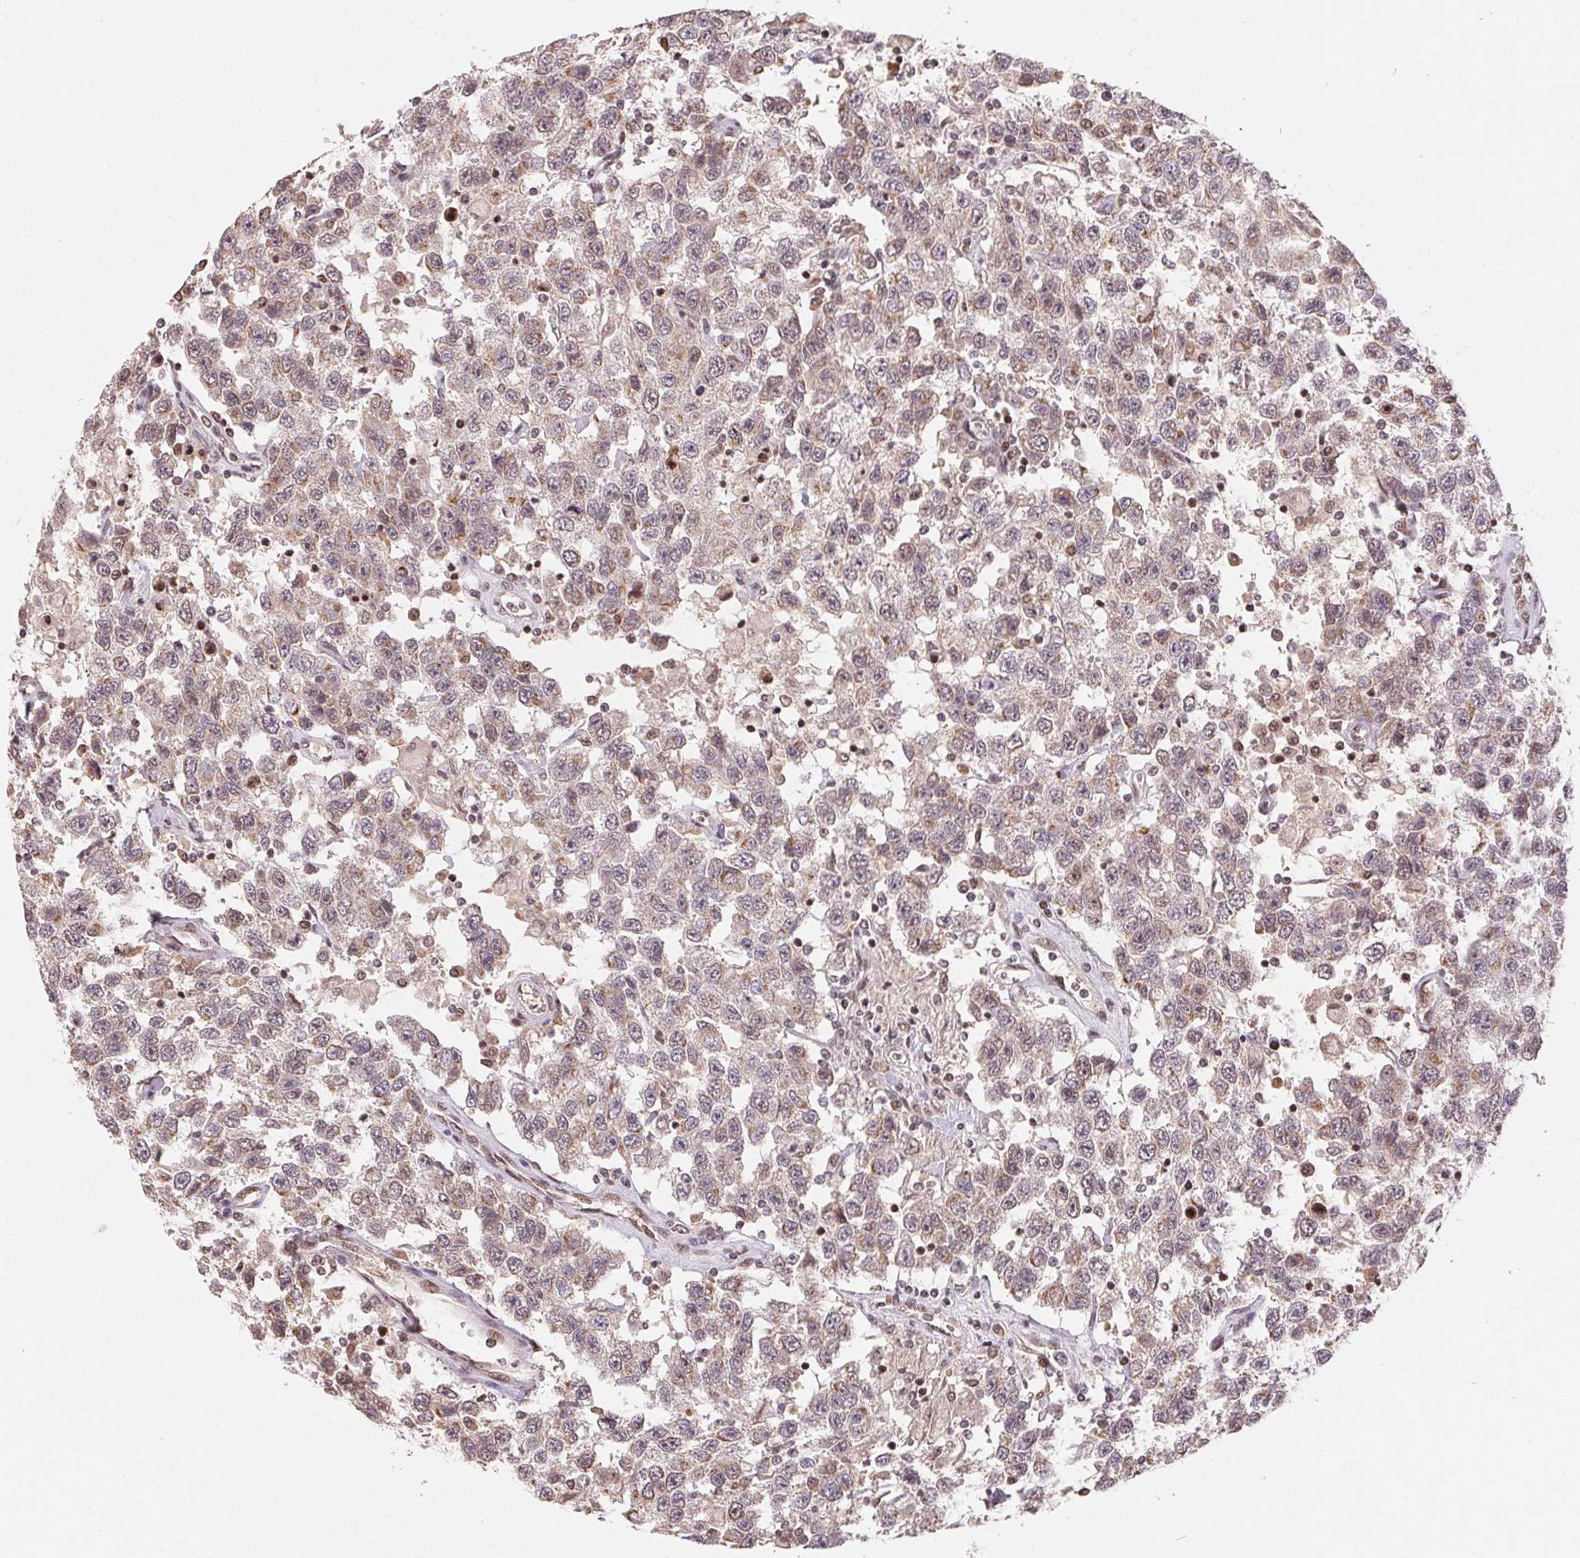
{"staining": {"intensity": "weak", "quantity": "<25%", "location": "cytoplasmic/membranous,nuclear"}, "tissue": "testis cancer", "cell_type": "Tumor cells", "image_type": "cancer", "snomed": [{"axis": "morphology", "description": "Seminoma, NOS"}, {"axis": "topography", "description": "Testis"}], "caption": "DAB (3,3'-diaminobenzidine) immunohistochemical staining of human seminoma (testis) exhibits no significant positivity in tumor cells.", "gene": "MAPKAPK2", "patient": {"sex": "male", "age": 41}}